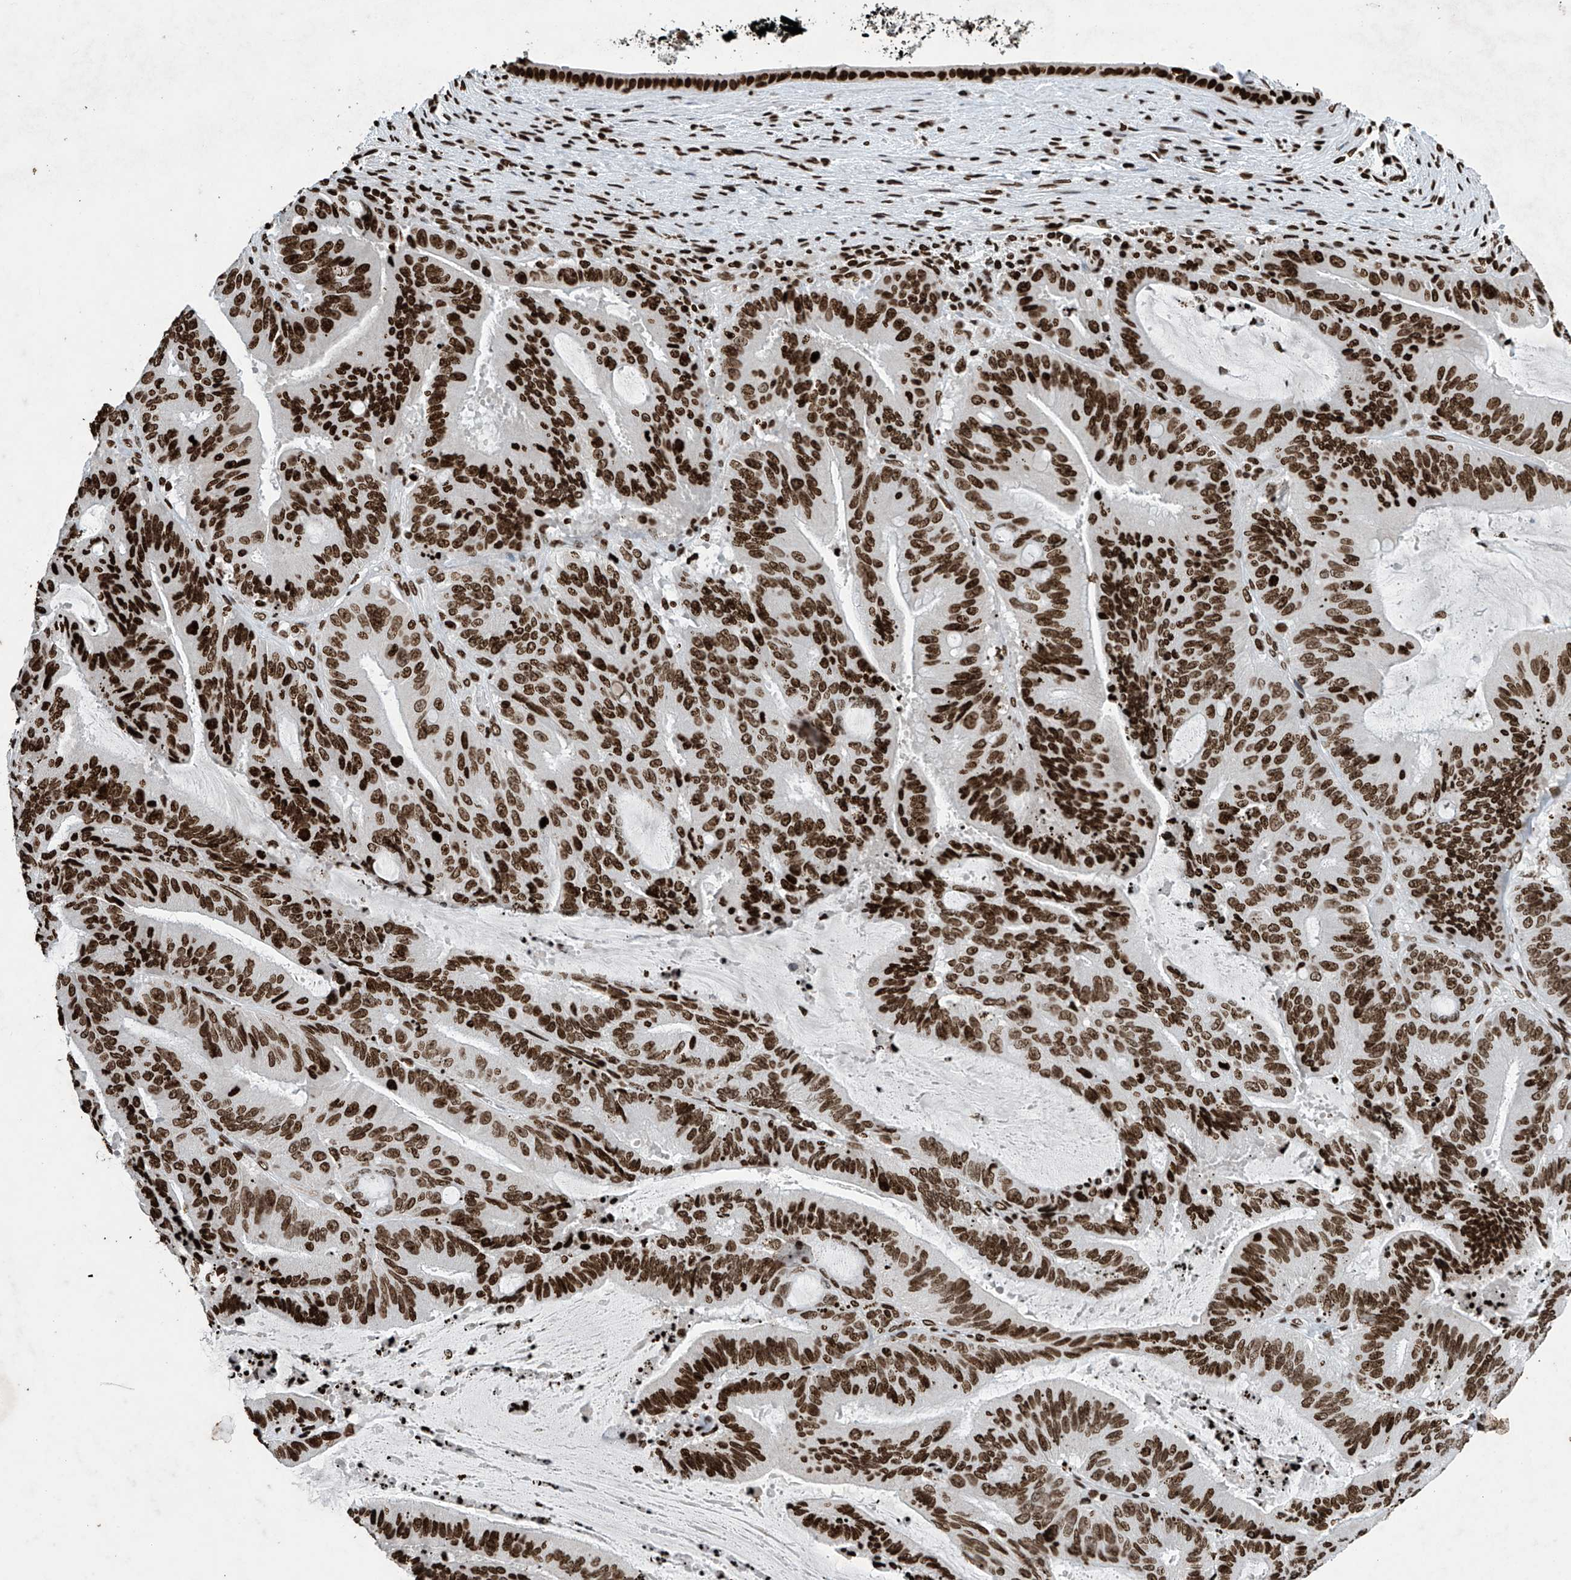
{"staining": {"intensity": "strong", "quantity": ">75%", "location": "nuclear"}, "tissue": "liver cancer", "cell_type": "Tumor cells", "image_type": "cancer", "snomed": [{"axis": "morphology", "description": "Normal tissue, NOS"}, {"axis": "morphology", "description": "Cholangiocarcinoma"}, {"axis": "topography", "description": "Liver"}, {"axis": "topography", "description": "Peripheral nerve tissue"}], "caption": "High-magnification brightfield microscopy of cholangiocarcinoma (liver) stained with DAB (3,3'-diaminobenzidine) (brown) and counterstained with hematoxylin (blue). tumor cells exhibit strong nuclear staining is seen in approximately>75% of cells.", "gene": "H4C16", "patient": {"sex": "female", "age": 73}}